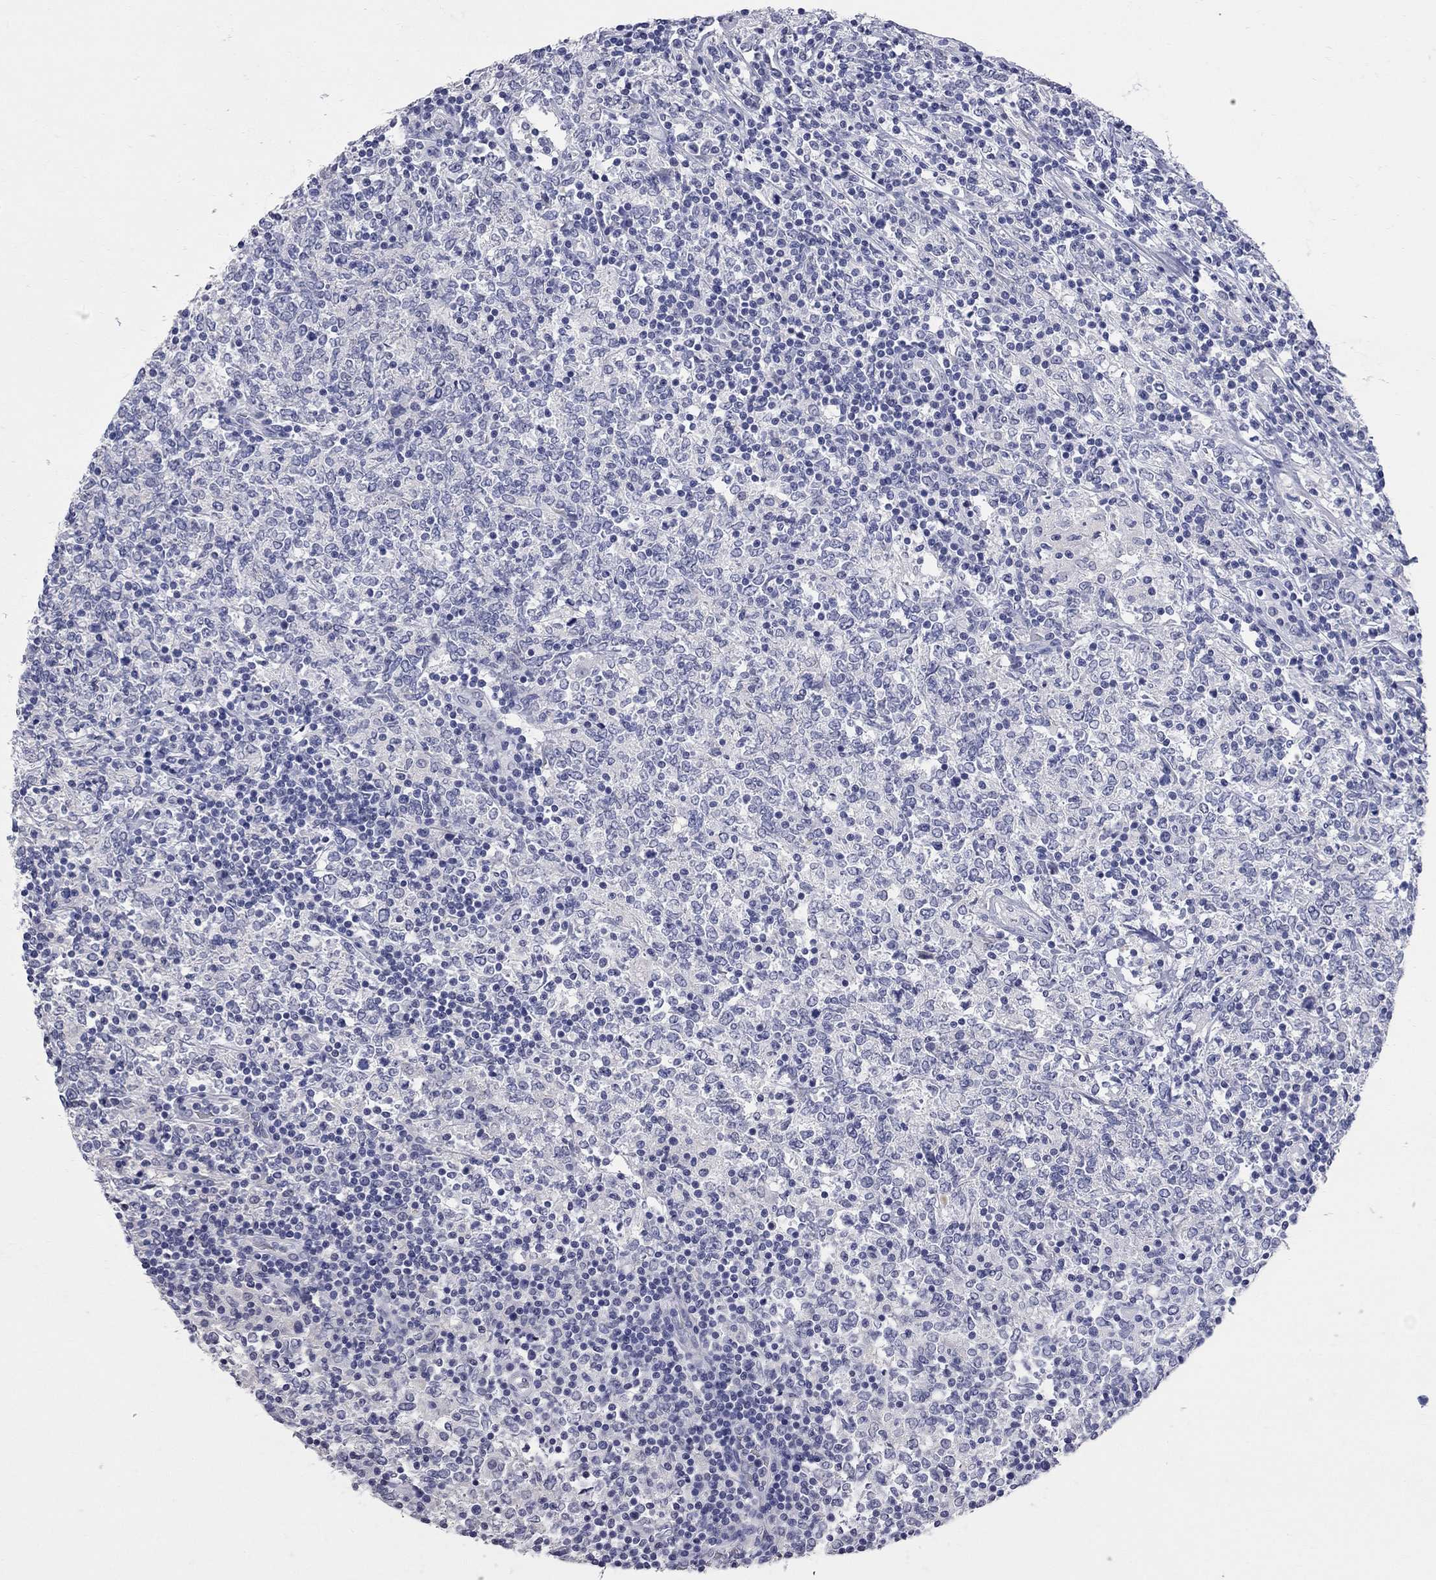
{"staining": {"intensity": "negative", "quantity": "none", "location": "none"}, "tissue": "lymphoma", "cell_type": "Tumor cells", "image_type": "cancer", "snomed": [{"axis": "morphology", "description": "Malignant lymphoma, non-Hodgkin's type, High grade"}, {"axis": "topography", "description": "Lymph node"}], "caption": "Malignant lymphoma, non-Hodgkin's type (high-grade) was stained to show a protein in brown. There is no significant positivity in tumor cells.", "gene": "FAM221B", "patient": {"sex": "female", "age": 84}}